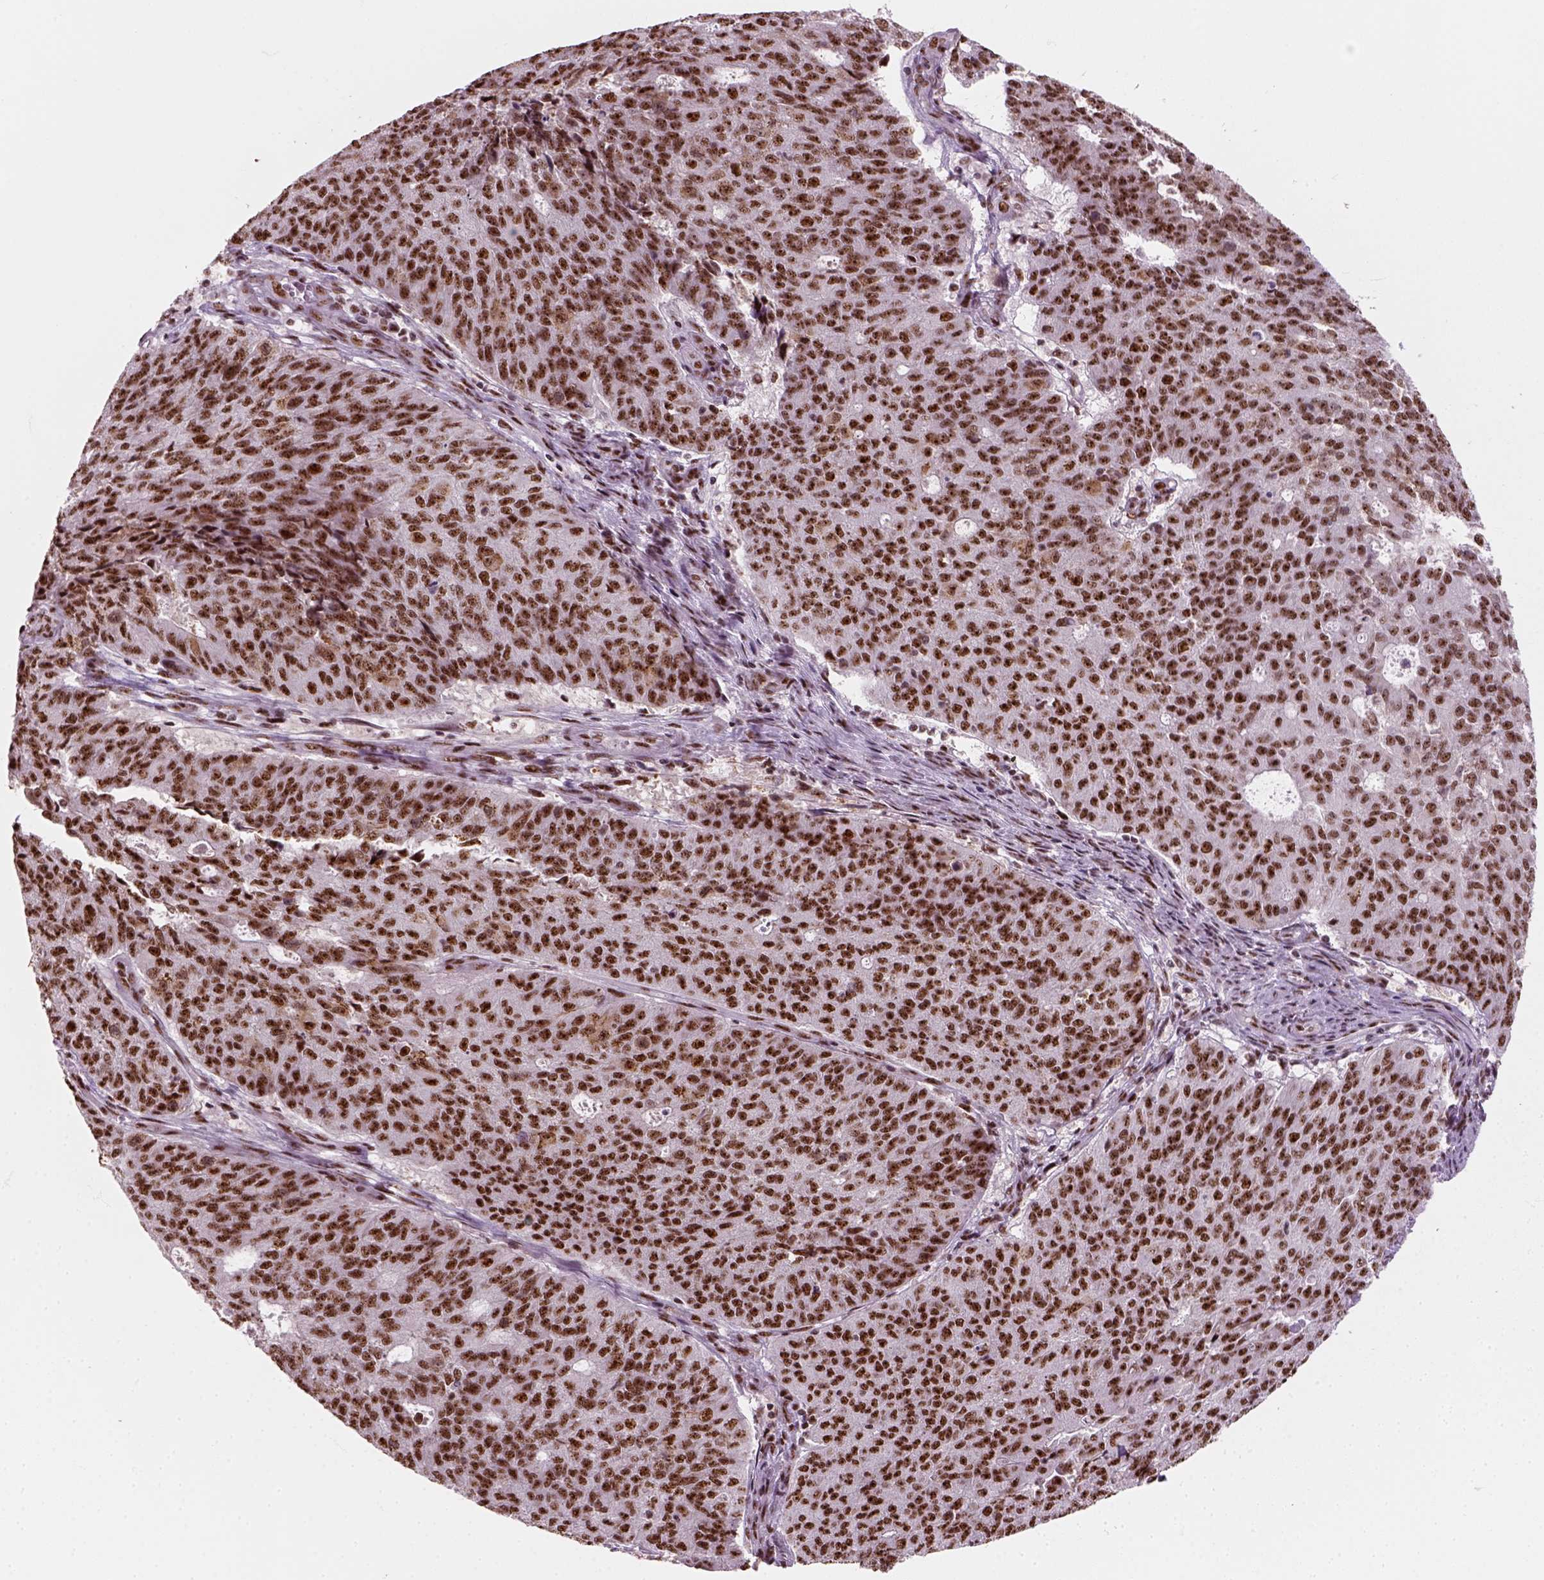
{"staining": {"intensity": "strong", "quantity": ">75%", "location": "nuclear"}, "tissue": "endometrial cancer", "cell_type": "Tumor cells", "image_type": "cancer", "snomed": [{"axis": "morphology", "description": "Adenocarcinoma, NOS"}, {"axis": "topography", "description": "Endometrium"}], "caption": "The photomicrograph exhibits immunohistochemical staining of adenocarcinoma (endometrial). There is strong nuclear expression is identified in approximately >75% of tumor cells. The protein of interest is shown in brown color, while the nuclei are stained blue.", "gene": "GTF2F1", "patient": {"sex": "female", "age": 82}}